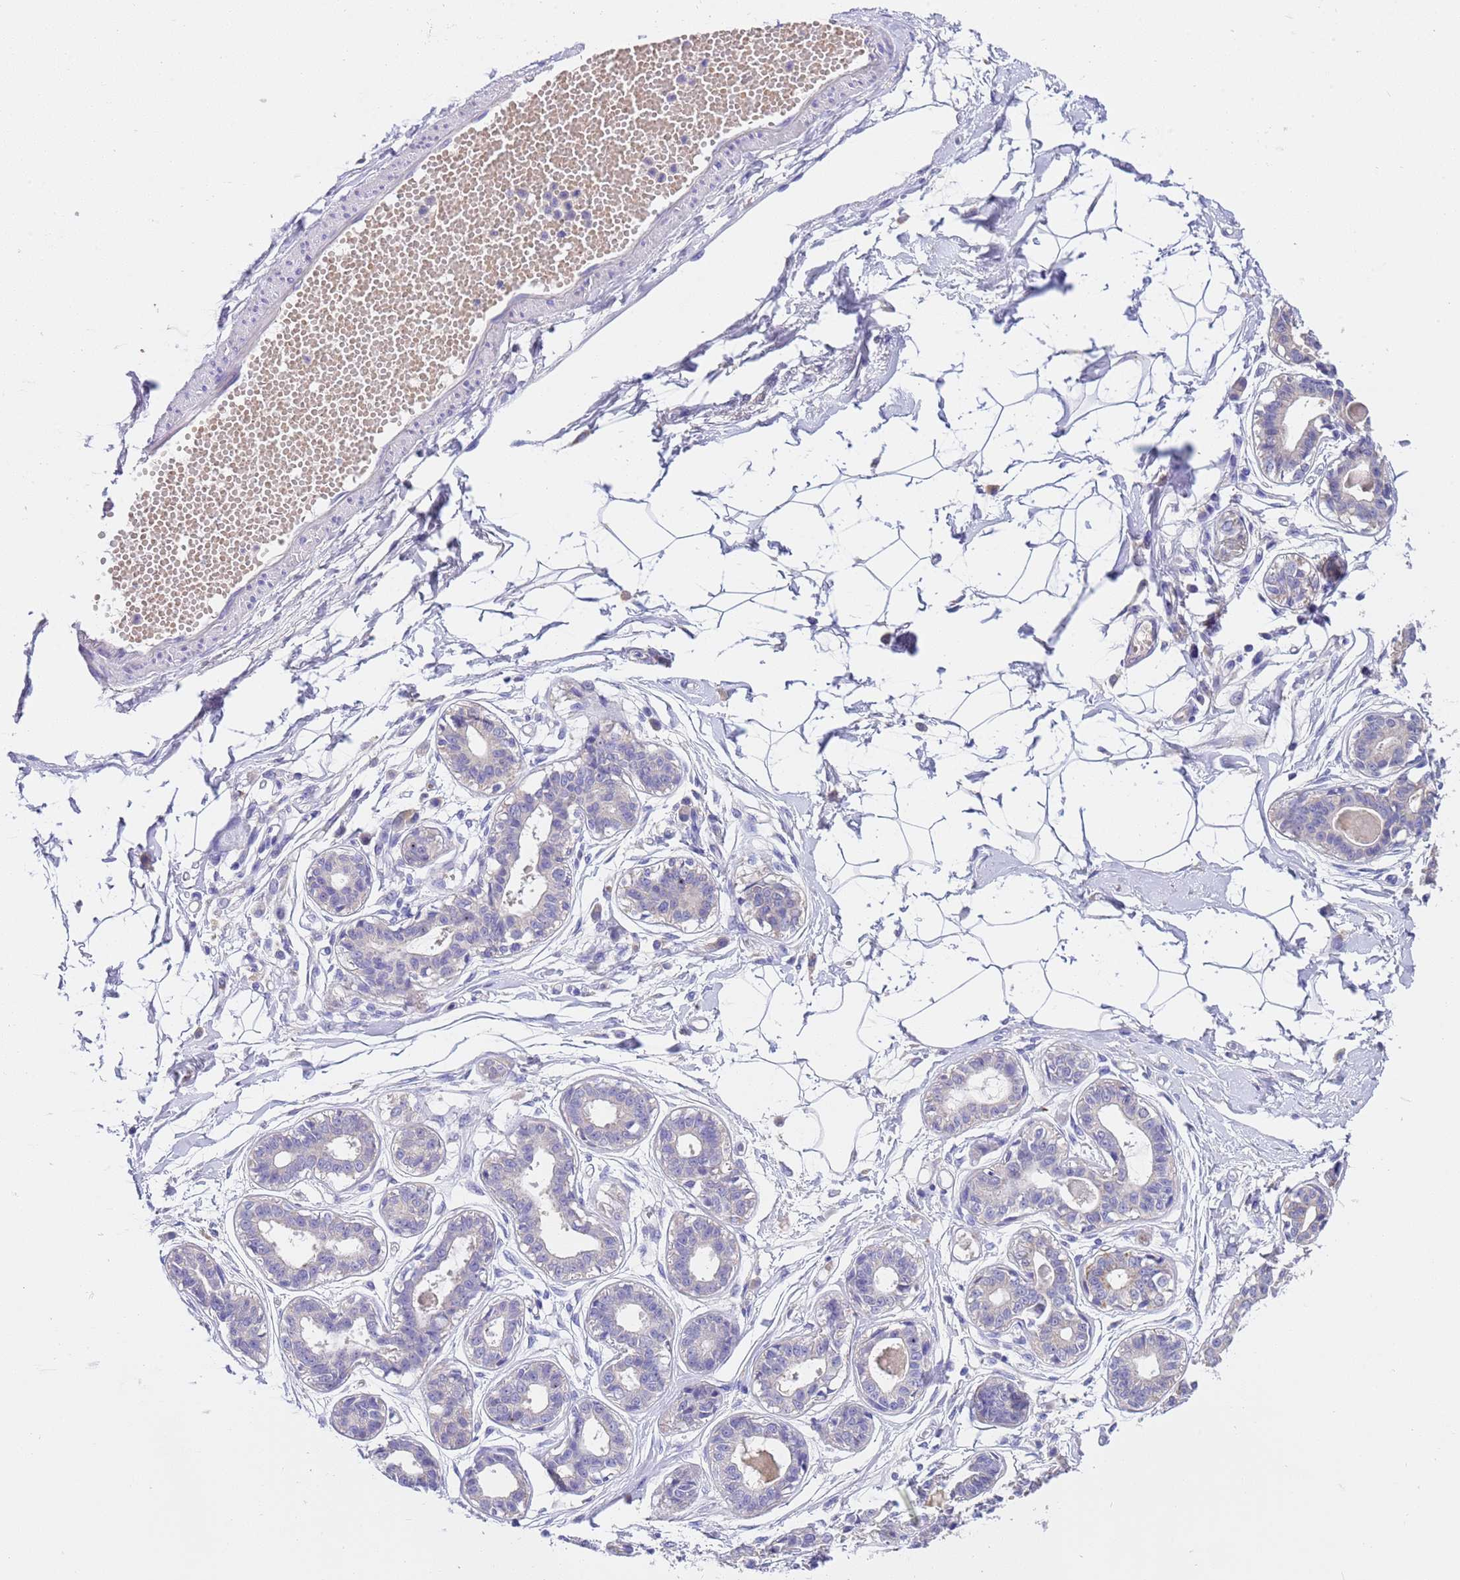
{"staining": {"intensity": "negative", "quantity": "none", "location": "none"}, "tissue": "breast", "cell_type": "Adipocytes", "image_type": "normal", "snomed": [{"axis": "morphology", "description": "Normal tissue, NOS"}, {"axis": "topography", "description": "Breast"}], "caption": "Immunohistochemistry histopathology image of benign breast: human breast stained with DAB (3,3'-diaminobenzidine) demonstrates no significant protein staining in adipocytes.", "gene": "SLC24A3", "patient": {"sex": "female", "age": 45}}